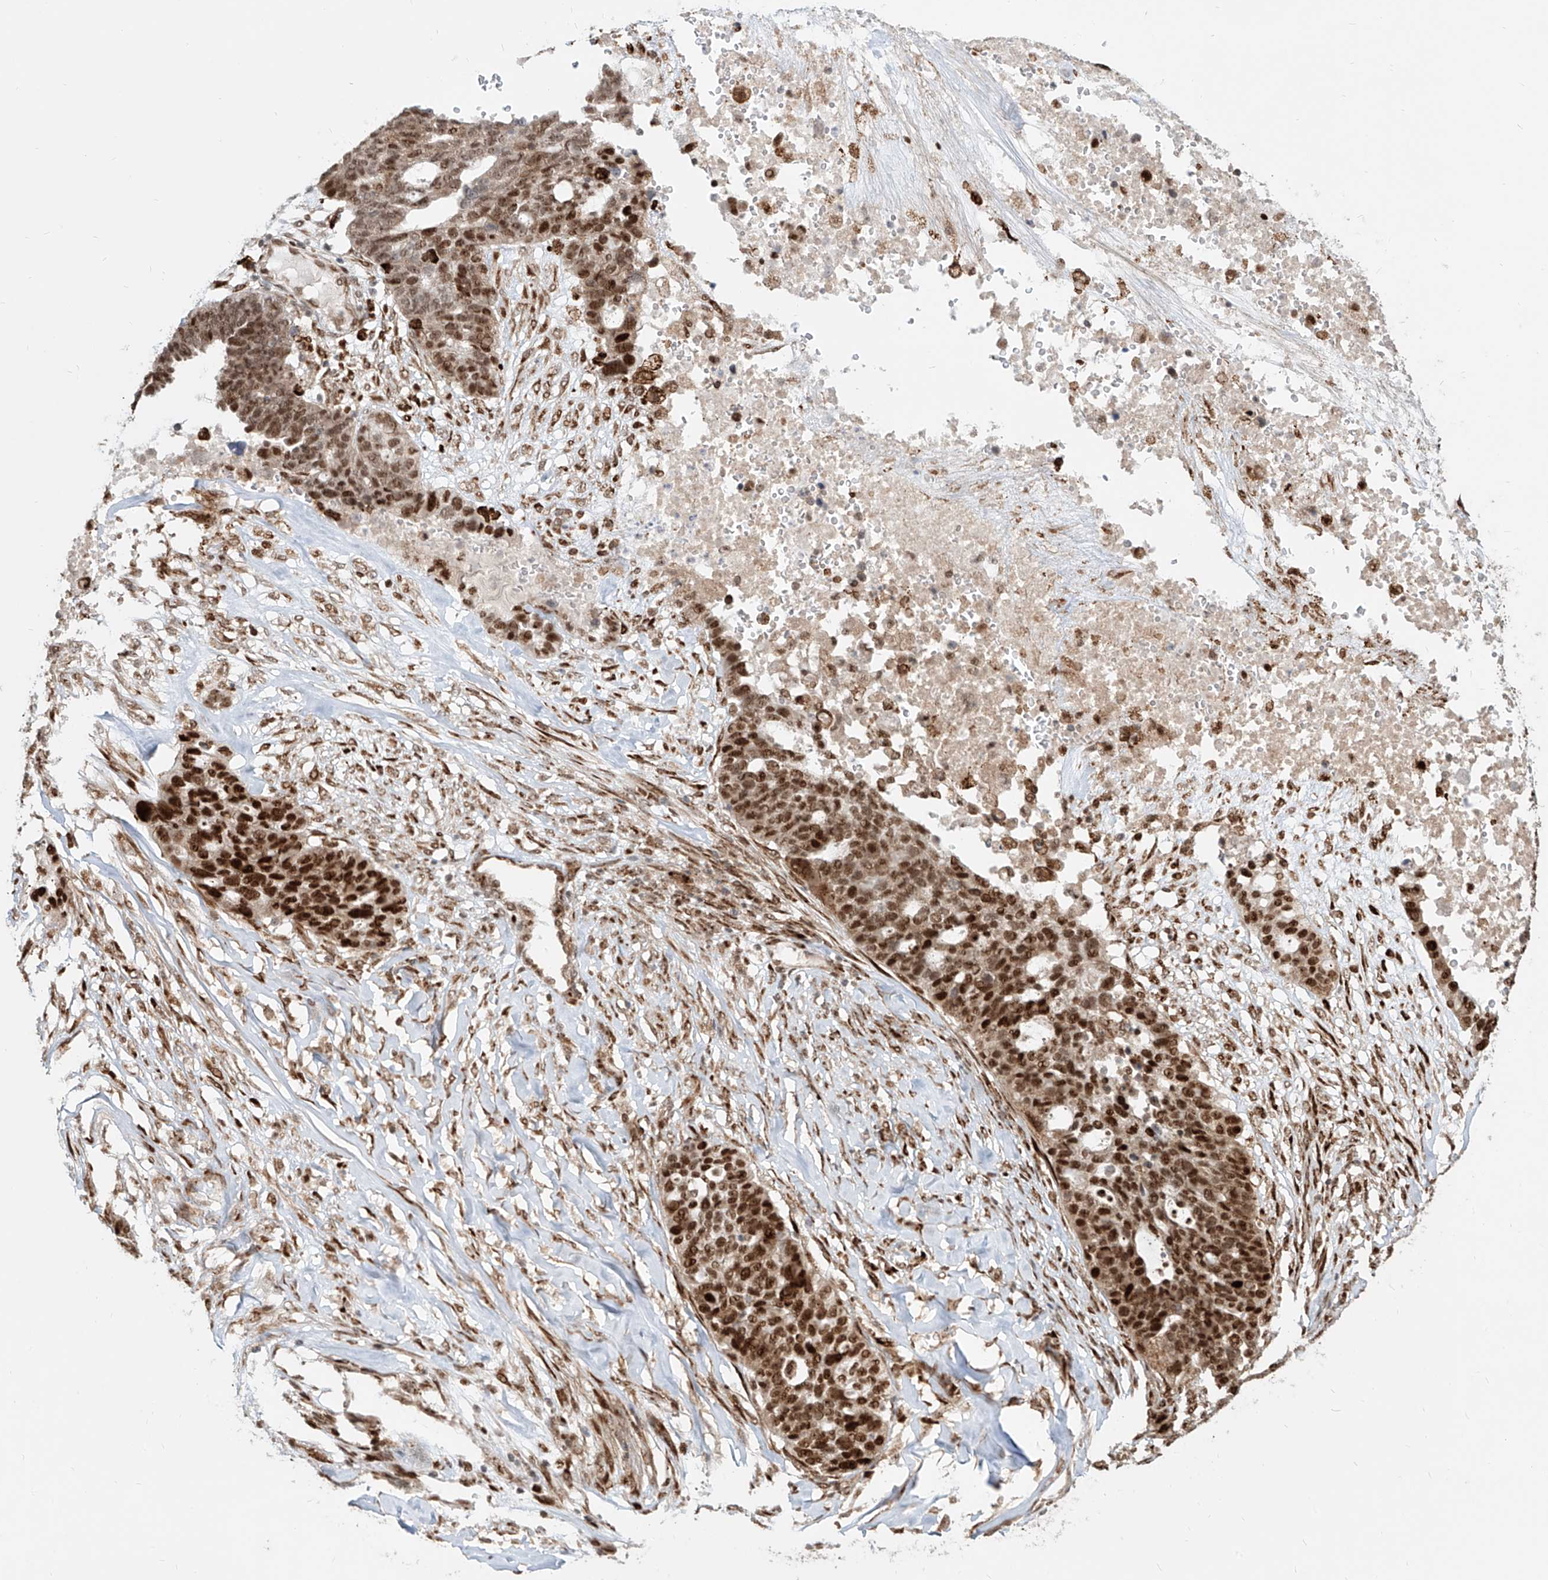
{"staining": {"intensity": "strong", "quantity": ">75%", "location": "nuclear"}, "tissue": "ovarian cancer", "cell_type": "Tumor cells", "image_type": "cancer", "snomed": [{"axis": "morphology", "description": "Cystadenocarcinoma, serous, NOS"}, {"axis": "topography", "description": "Ovary"}], "caption": "Serous cystadenocarcinoma (ovarian) was stained to show a protein in brown. There is high levels of strong nuclear expression in approximately >75% of tumor cells. (DAB (3,3'-diaminobenzidine) = brown stain, brightfield microscopy at high magnification).", "gene": "ZNF710", "patient": {"sex": "female", "age": 59}}